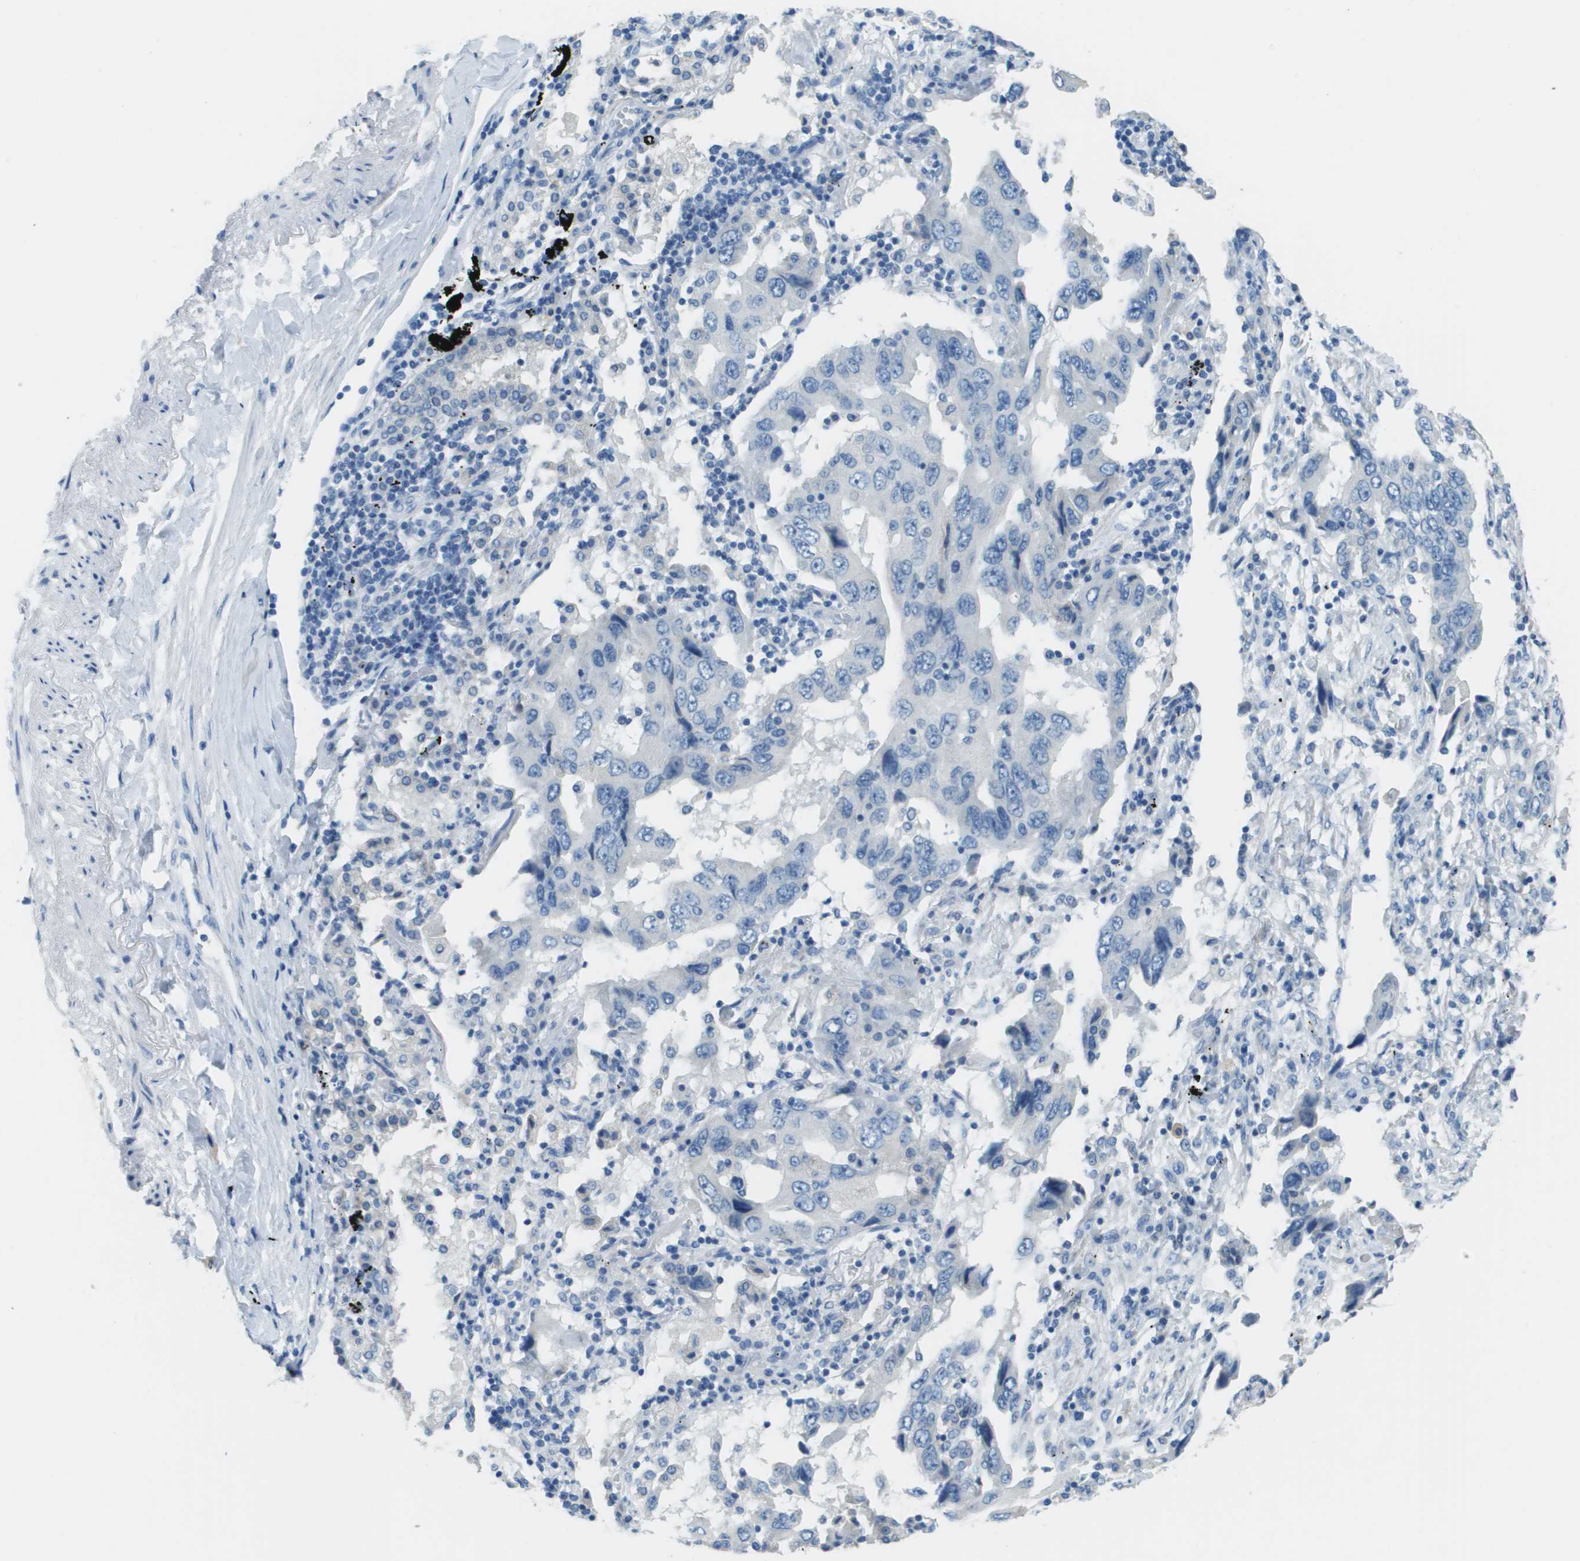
{"staining": {"intensity": "negative", "quantity": "none", "location": "none"}, "tissue": "lung cancer", "cell_type": "Tumor cells", "image_type": "cancer", "snomed": [{"axis": "morphology", "description": "Adenocarcinoma, NOS"}, {"axis": "topography", "description": "Lung"}], "caption": "Immunohistochemistry of adenocarcinoma (lung) exhibits no positivity in tumor cells.", "gene": "PTGDR2", "patient": {"sex": "female", "age": 65}}